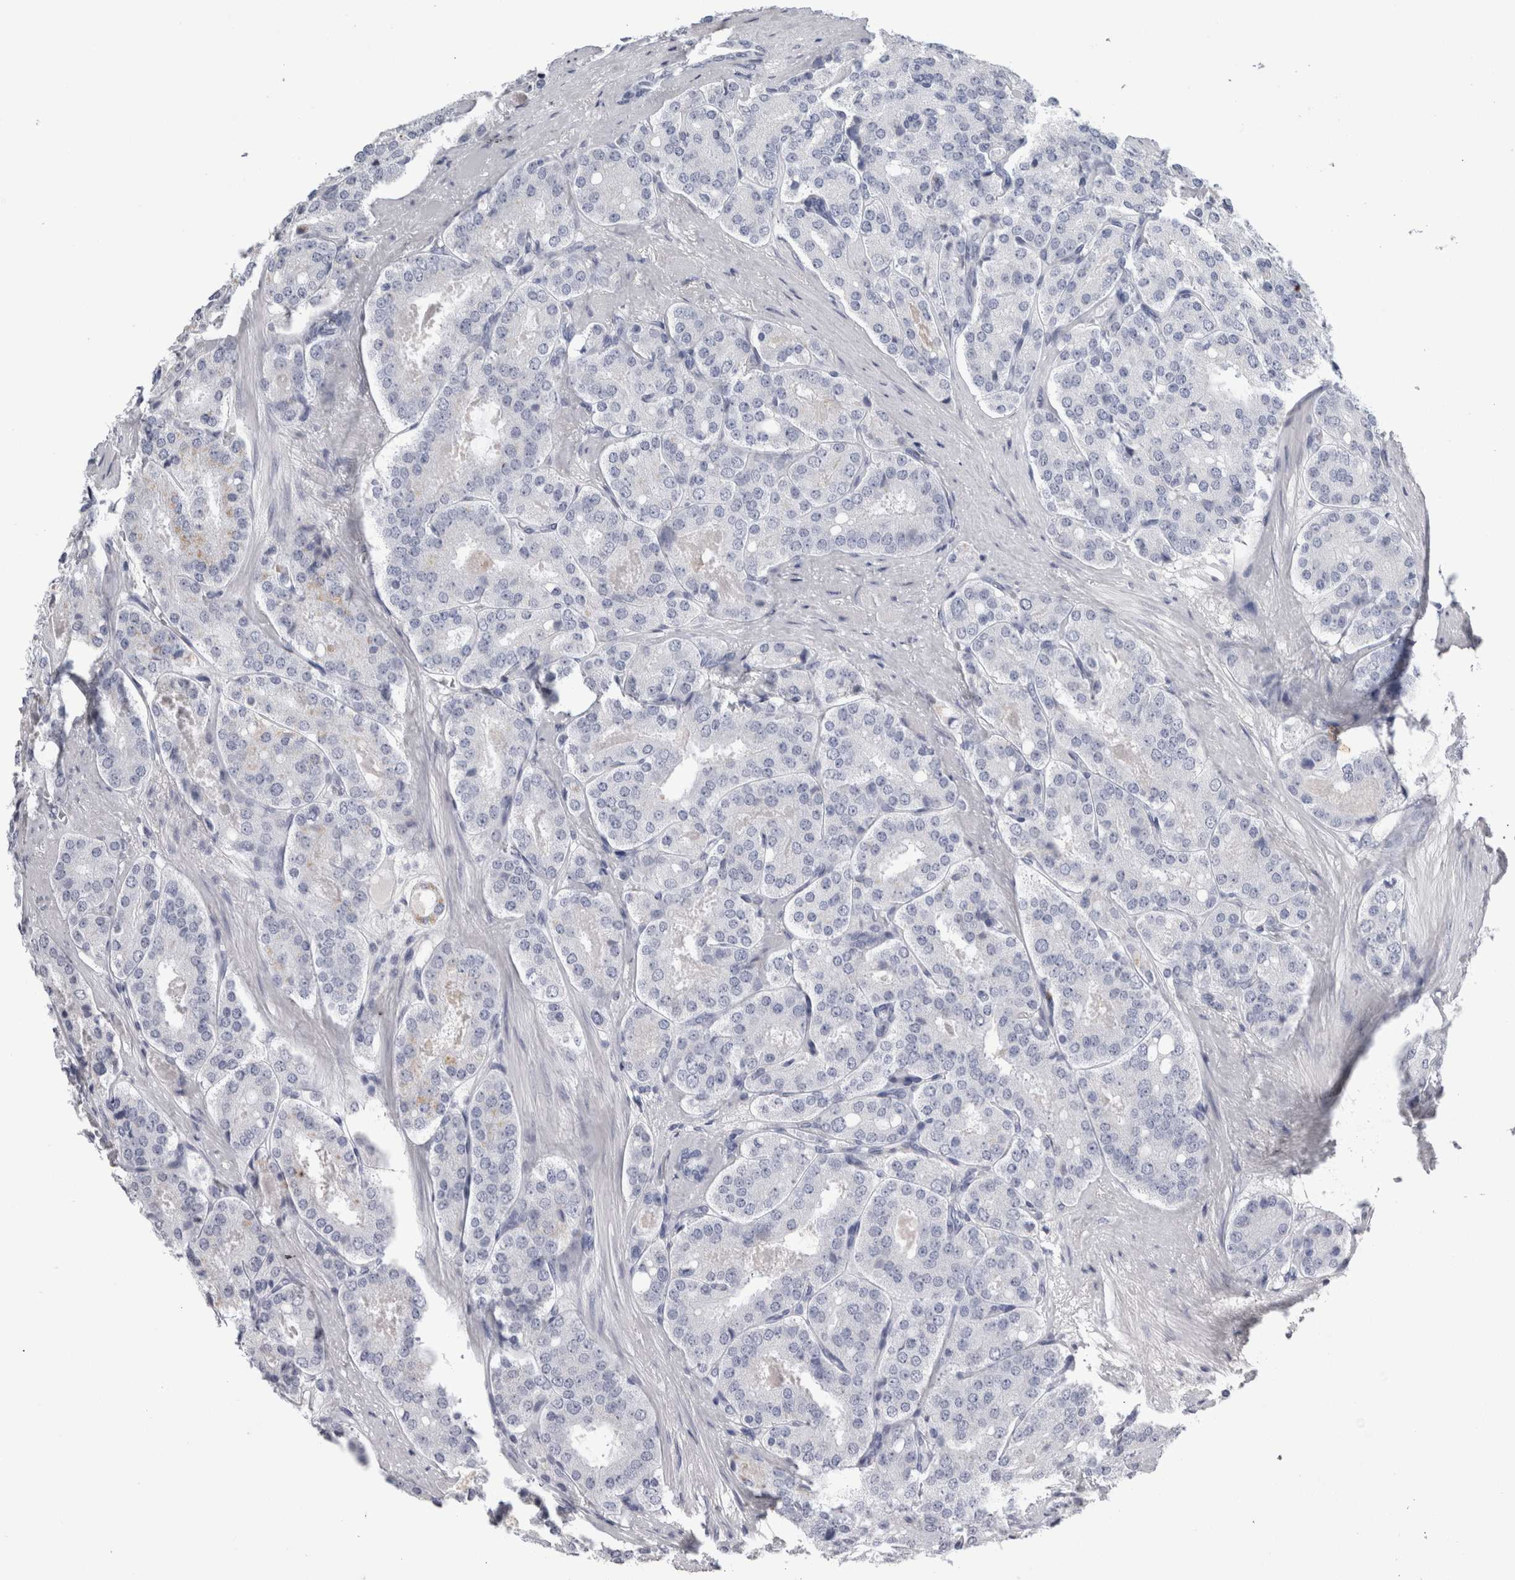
{"staining": {"intensity": "negative", "quantity": "none", "location": "none"}, "tissue": "prostate cancer", "cell_type": "Tumor cells", "image_type": "cancer", "snomed": [{"axis": "morphology", "description": "Adenocarcinoma, High grade"}, {"axis": "topography", "description": "Prostate"}], "caption": "Prostate cancer (adenocarcinoma (high-grade)) was stained to show a protein in brown. There is no significant positivity in tumor cells.", "gene": "S100A12", "patient": {"sex": "male", "age": 65}}